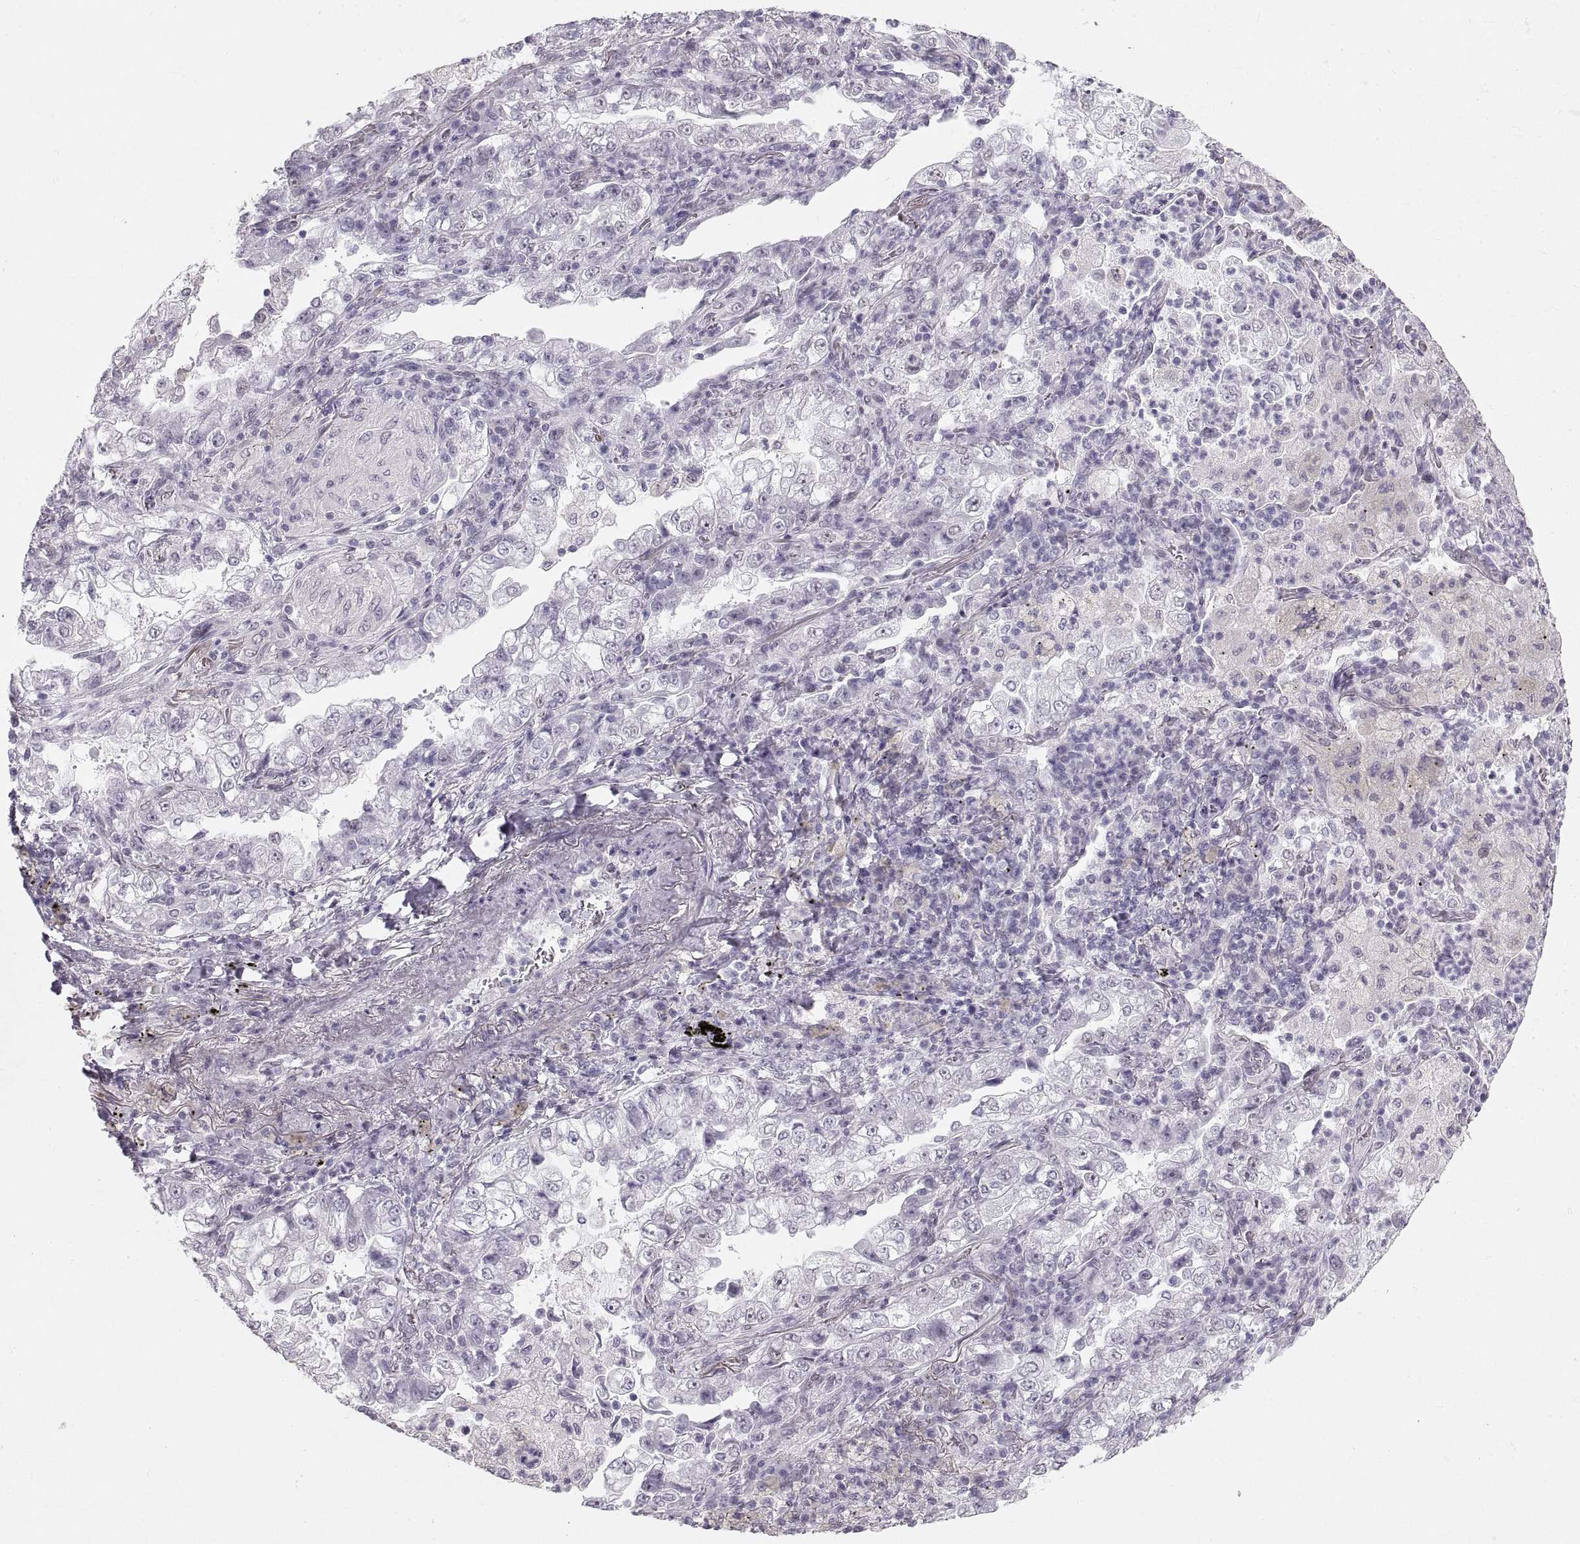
{"staining": {"intensity": "negative", "quantity": "none", "location": "none"}, "tissue": "lung cancer", "cell_type": "Tumor cells", "image_type": "cancer", "snomed": [{"axis": "morphology", "description": "Adenocarcinoma, NOS"}, {"axis": "topography", "description": "Lung"}], "caption": "This photomicrograph is of adenocarcinoma (lung) stained with IHC to label a protein in brown with the nuclei are counter-stained blue. There is no positivity in tumor cells.", "gene": "NANOS3", "patient": {"sex": "female", "age": 73}}